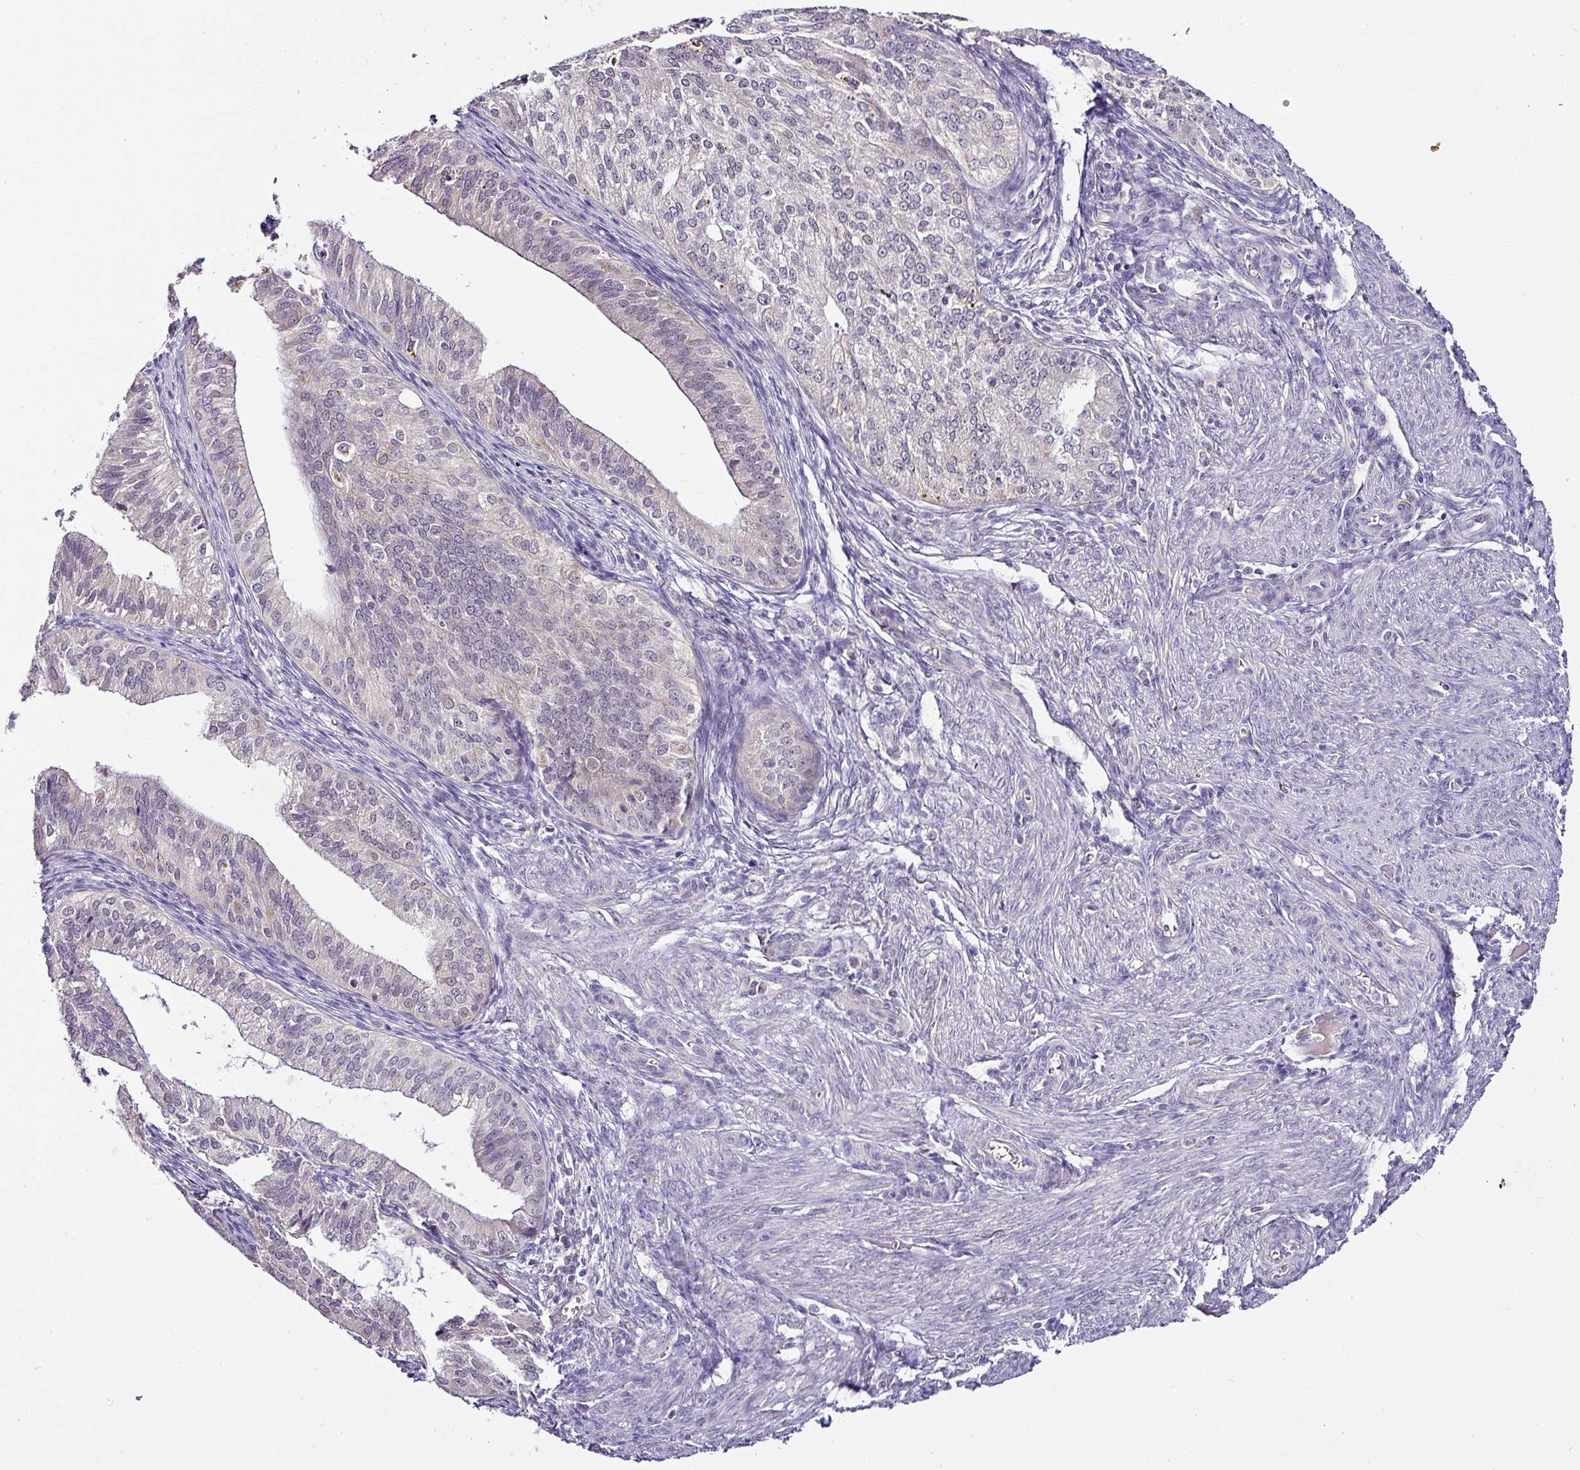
{"staining": {"intensity": "negative", "quantity": "none", "location": "none"}, "tissue": "endometrial cancer", "cell_type": "Tumor cells", "image_type": "cancer", "snomed": [{"axis": "morphology", "description": "Adenocarcinoma, NOS"}, {"axis": "topography", "description": "Endometrium"}], "caption": "Human endometrial adenocarcinoma stained for a protein using immunohistochemistry (IHC) reveals no staining in tumor cells.", "gene": "NAPSA", "patient": {"sex": "female", "age": 50}}